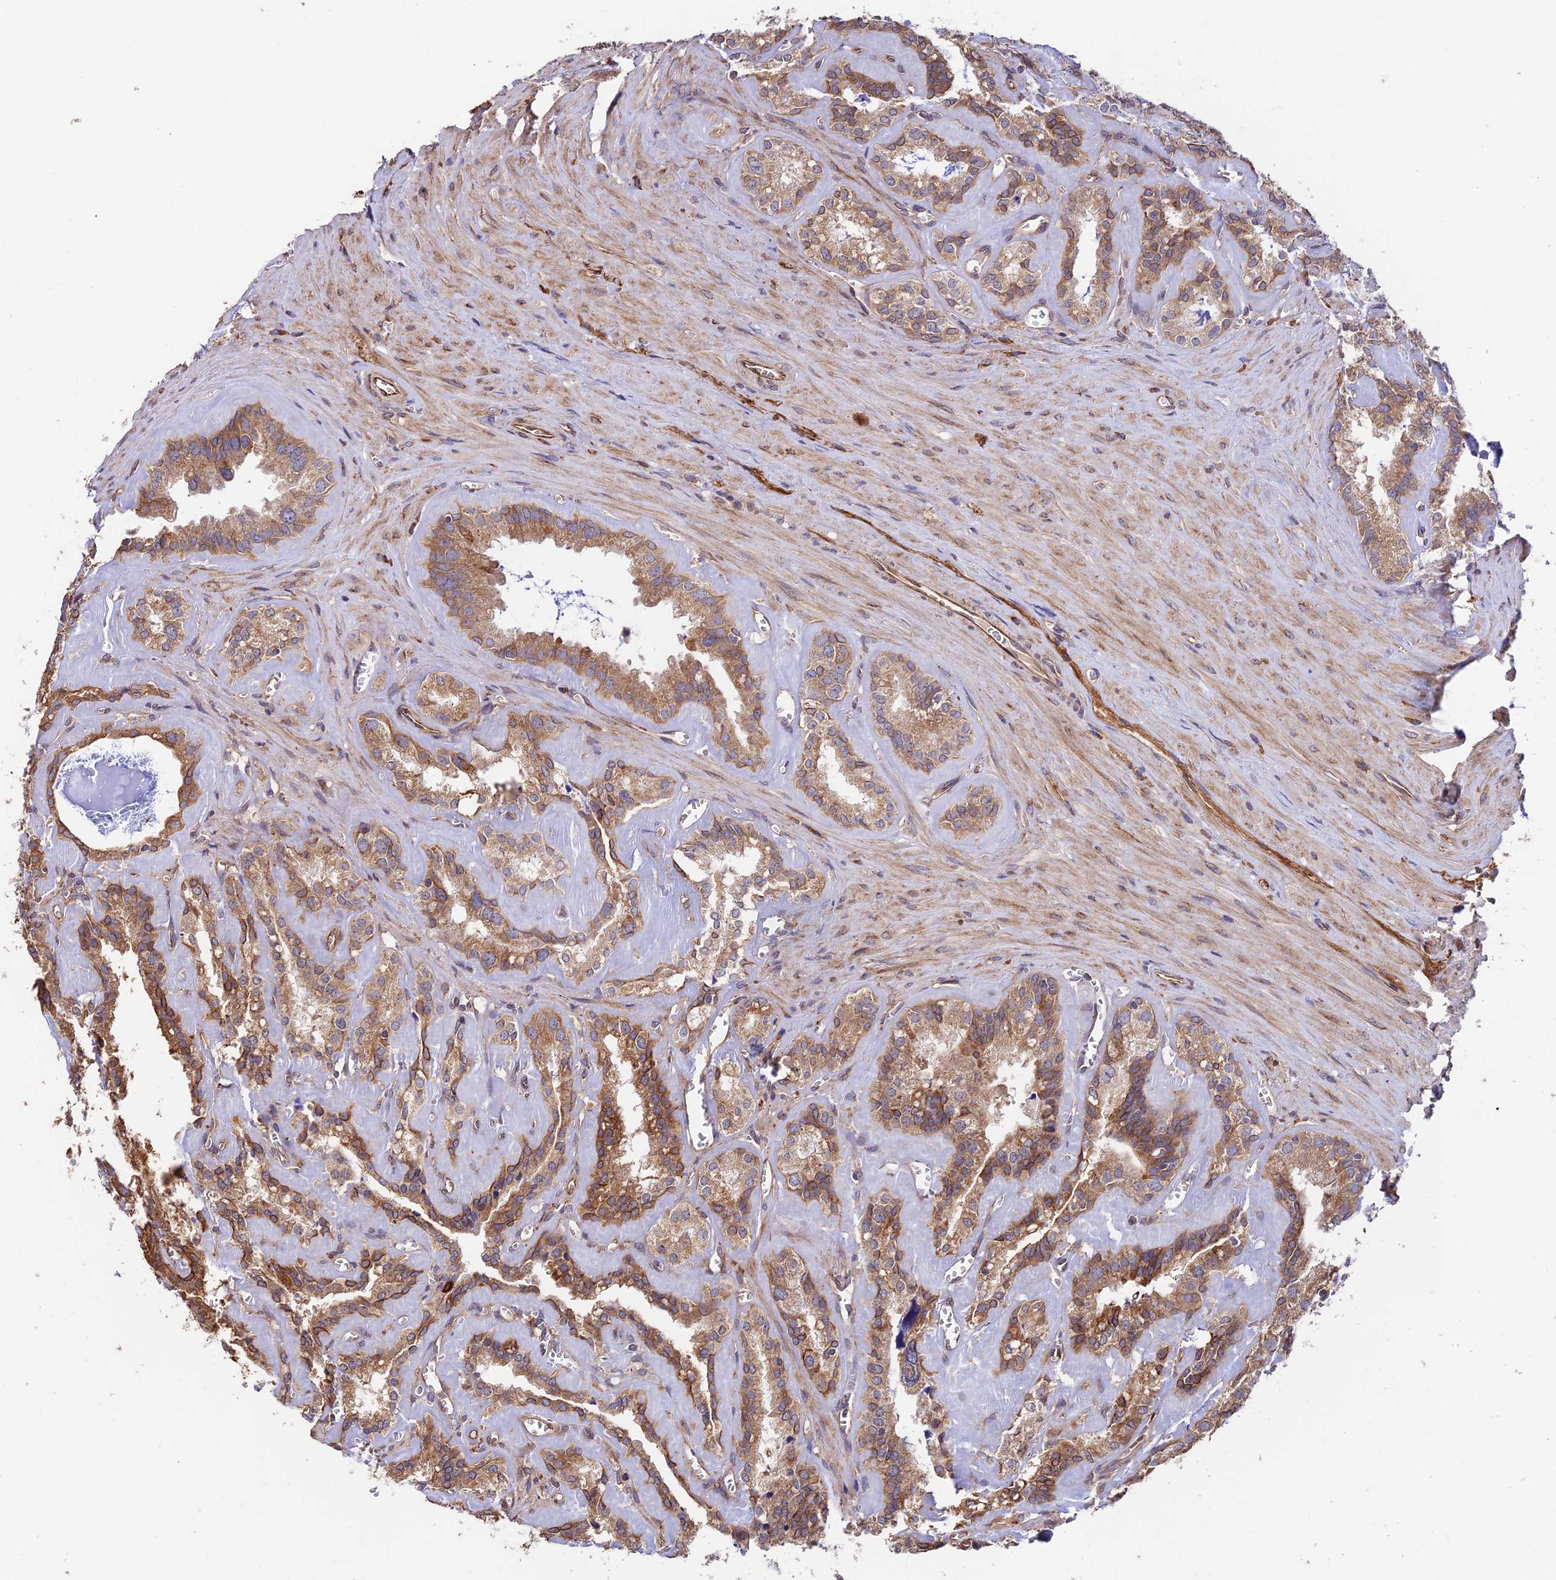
{"staining": {"intensity": "strong", "quantity": ">75%", "location": "cytoplasmic/membranous"}, "tissue": "seminal vesicle", "cell_type": "Glandular cells", "image_type": "normal", "snomed": [{"axis": "morphology", "description": "Normal tissue, NOS"}, {"axis": "topography", "description": "Prostate"}, {"axis": "topography", "description": "Seminal veicle"}], "caption": "This photomicrograph exhibits IHC staining of unremarkable seminal vesicle, with high strong cytoplasmic/membranous staining in approximately >75% of glandular cells.", "gene": "EMC3", "patient": {"sex": "male", "age": 59}}